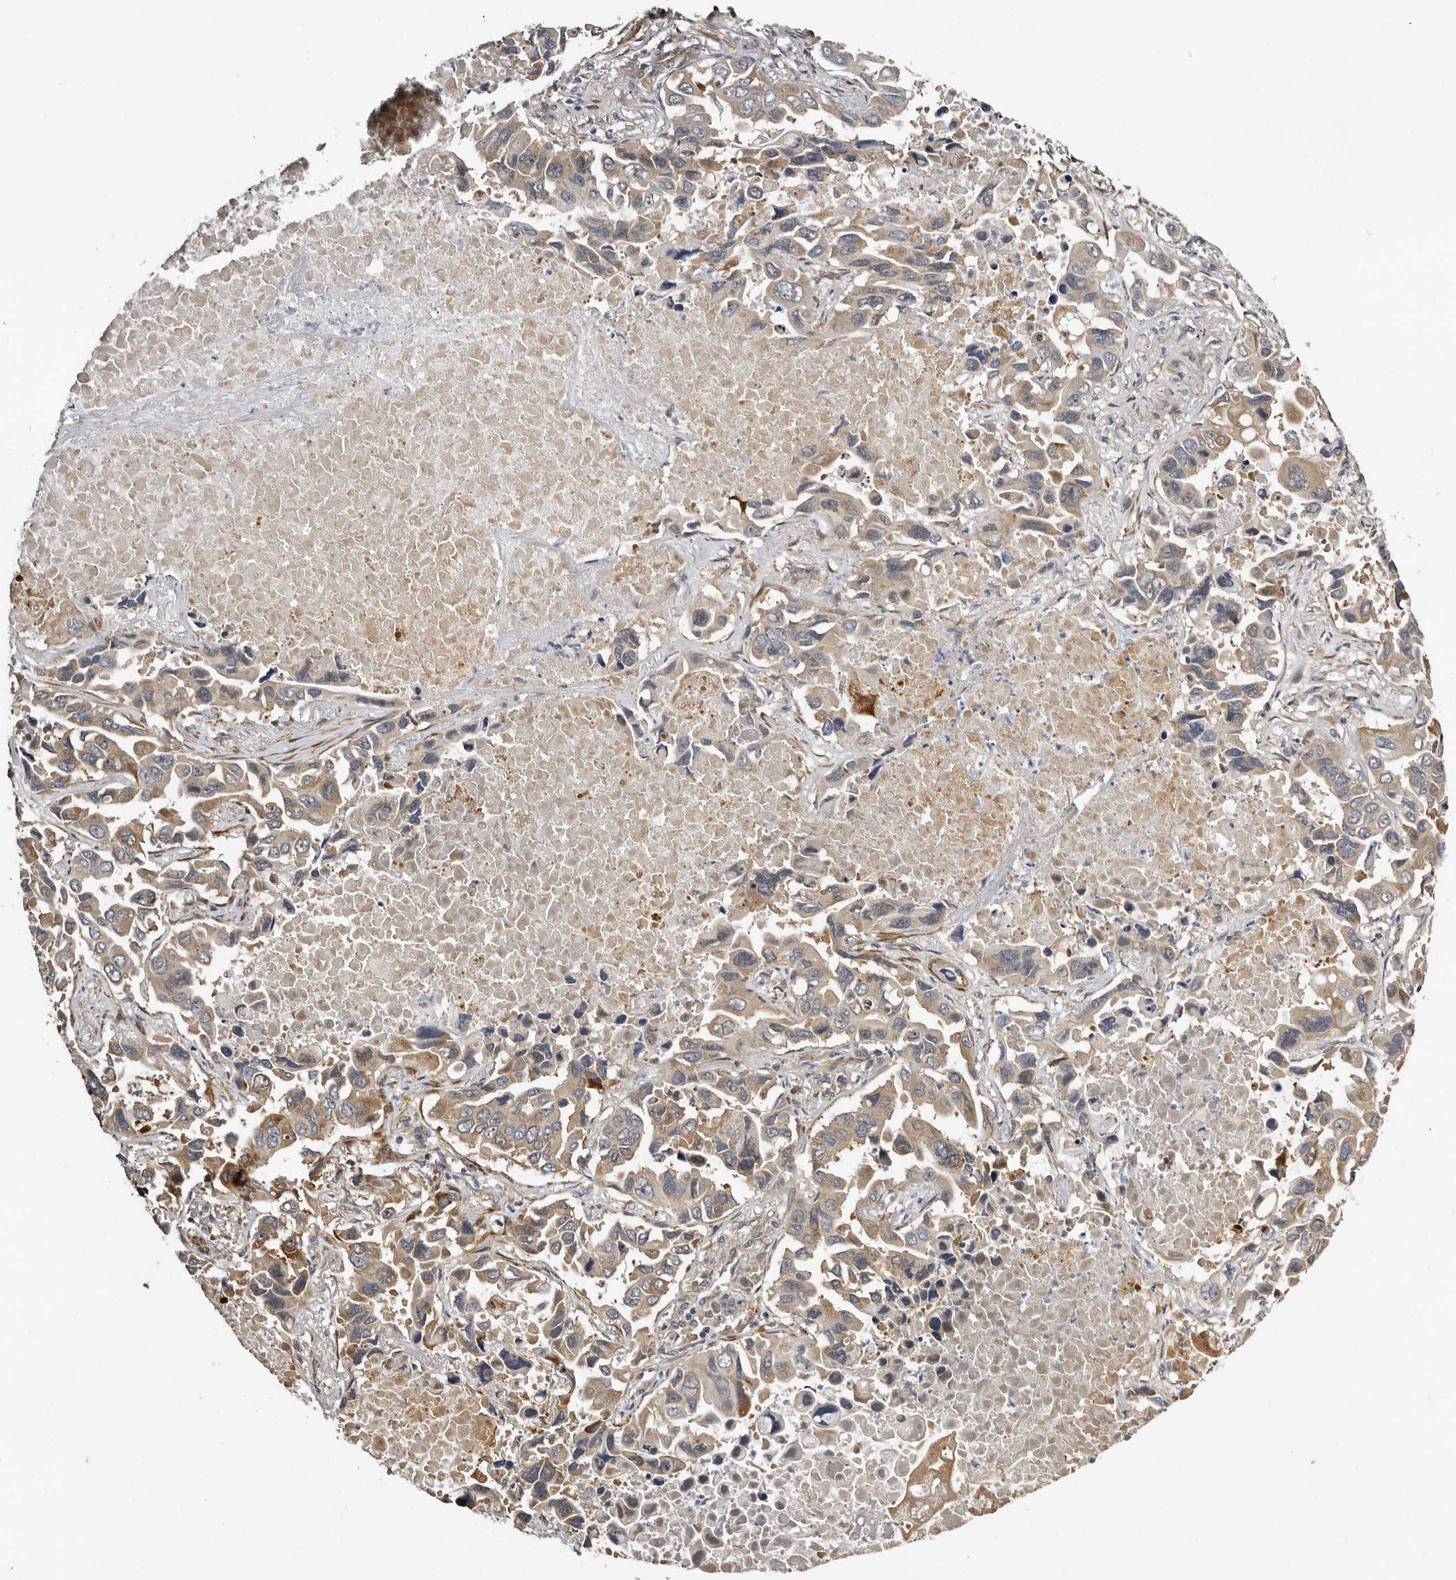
{"staining": {"intensity": "weak", "quantity": "25%-75%", "location": "cytoplasmic/membranous"}, "tissue": "lung cancer", "cell_type": "Tumor cells", "image_type": "cancer", "snomed": [{"axis": "morphology", "description": "Adenocarcinoma, NOS"}, {"axis": "topography", "description": "Lung"}], "caption": "Human adenocarcinoma (lung) stained with a protein marker demonstrates weak staining in tumor cells.", "gene": "SBDS", "patient": {"sex": "male", "age": 64}}